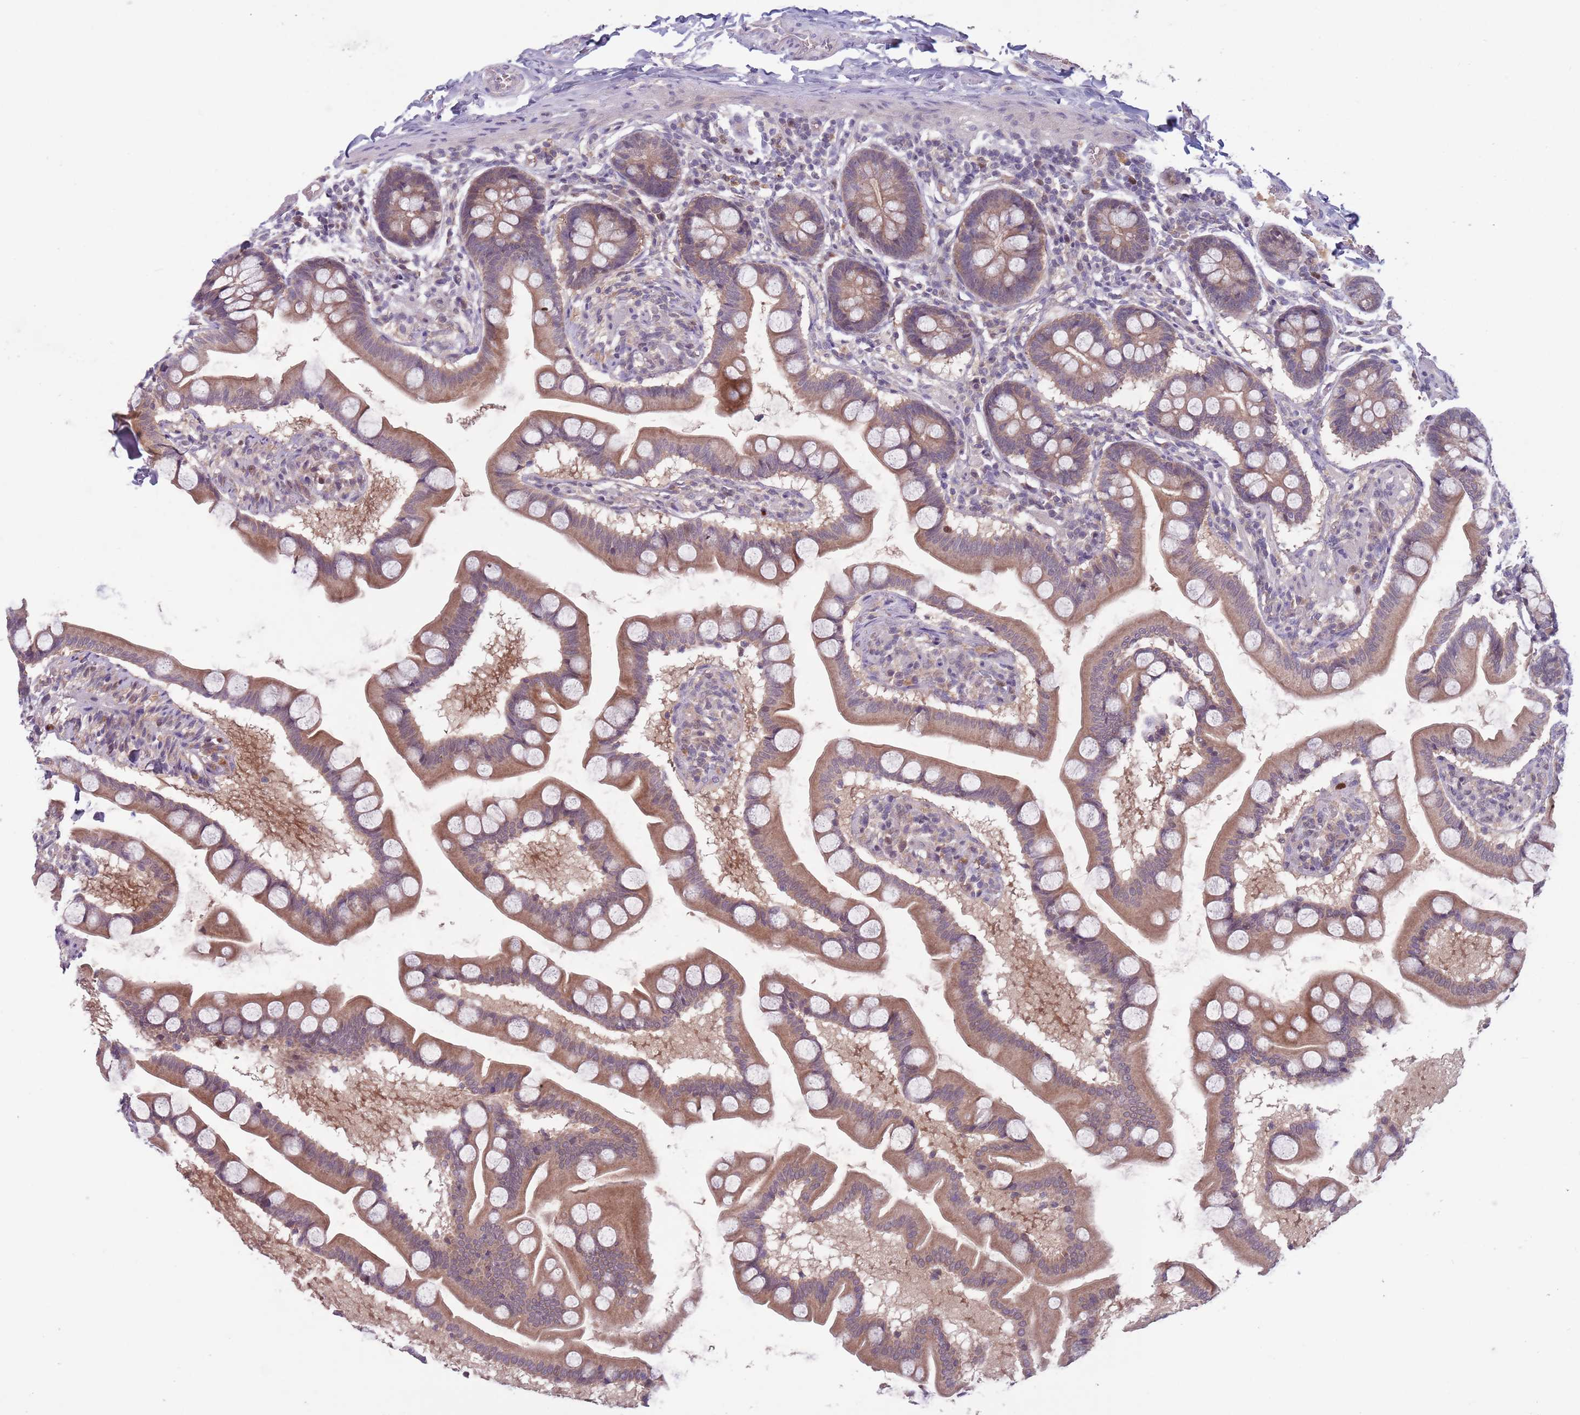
{"staining": {"intensity": "moderate", "quantity": ">75%", "location": "cytoplasmic/membranous"}, "tissue": "small intestine", "cell_type": "Glandular cells", "image_type": "normal", "snomed": [{"axis": "morphology", "description": "Normal tissue, NOS"}, {"axis": "topography", "description": "Small intestine"}], "caption": "Protein staining by IHC displays moderate cytoplasmic/membranous positivity in about >75% of glandular cells in normal small intestine. The staining was performed using DAB to visualize the protein expression in brown, while the nuclei were stained in blue with hematoxylin (Magnification: 20x).", "gene": "TYW1B", "patient": {"sex": "male", "age": 41}}